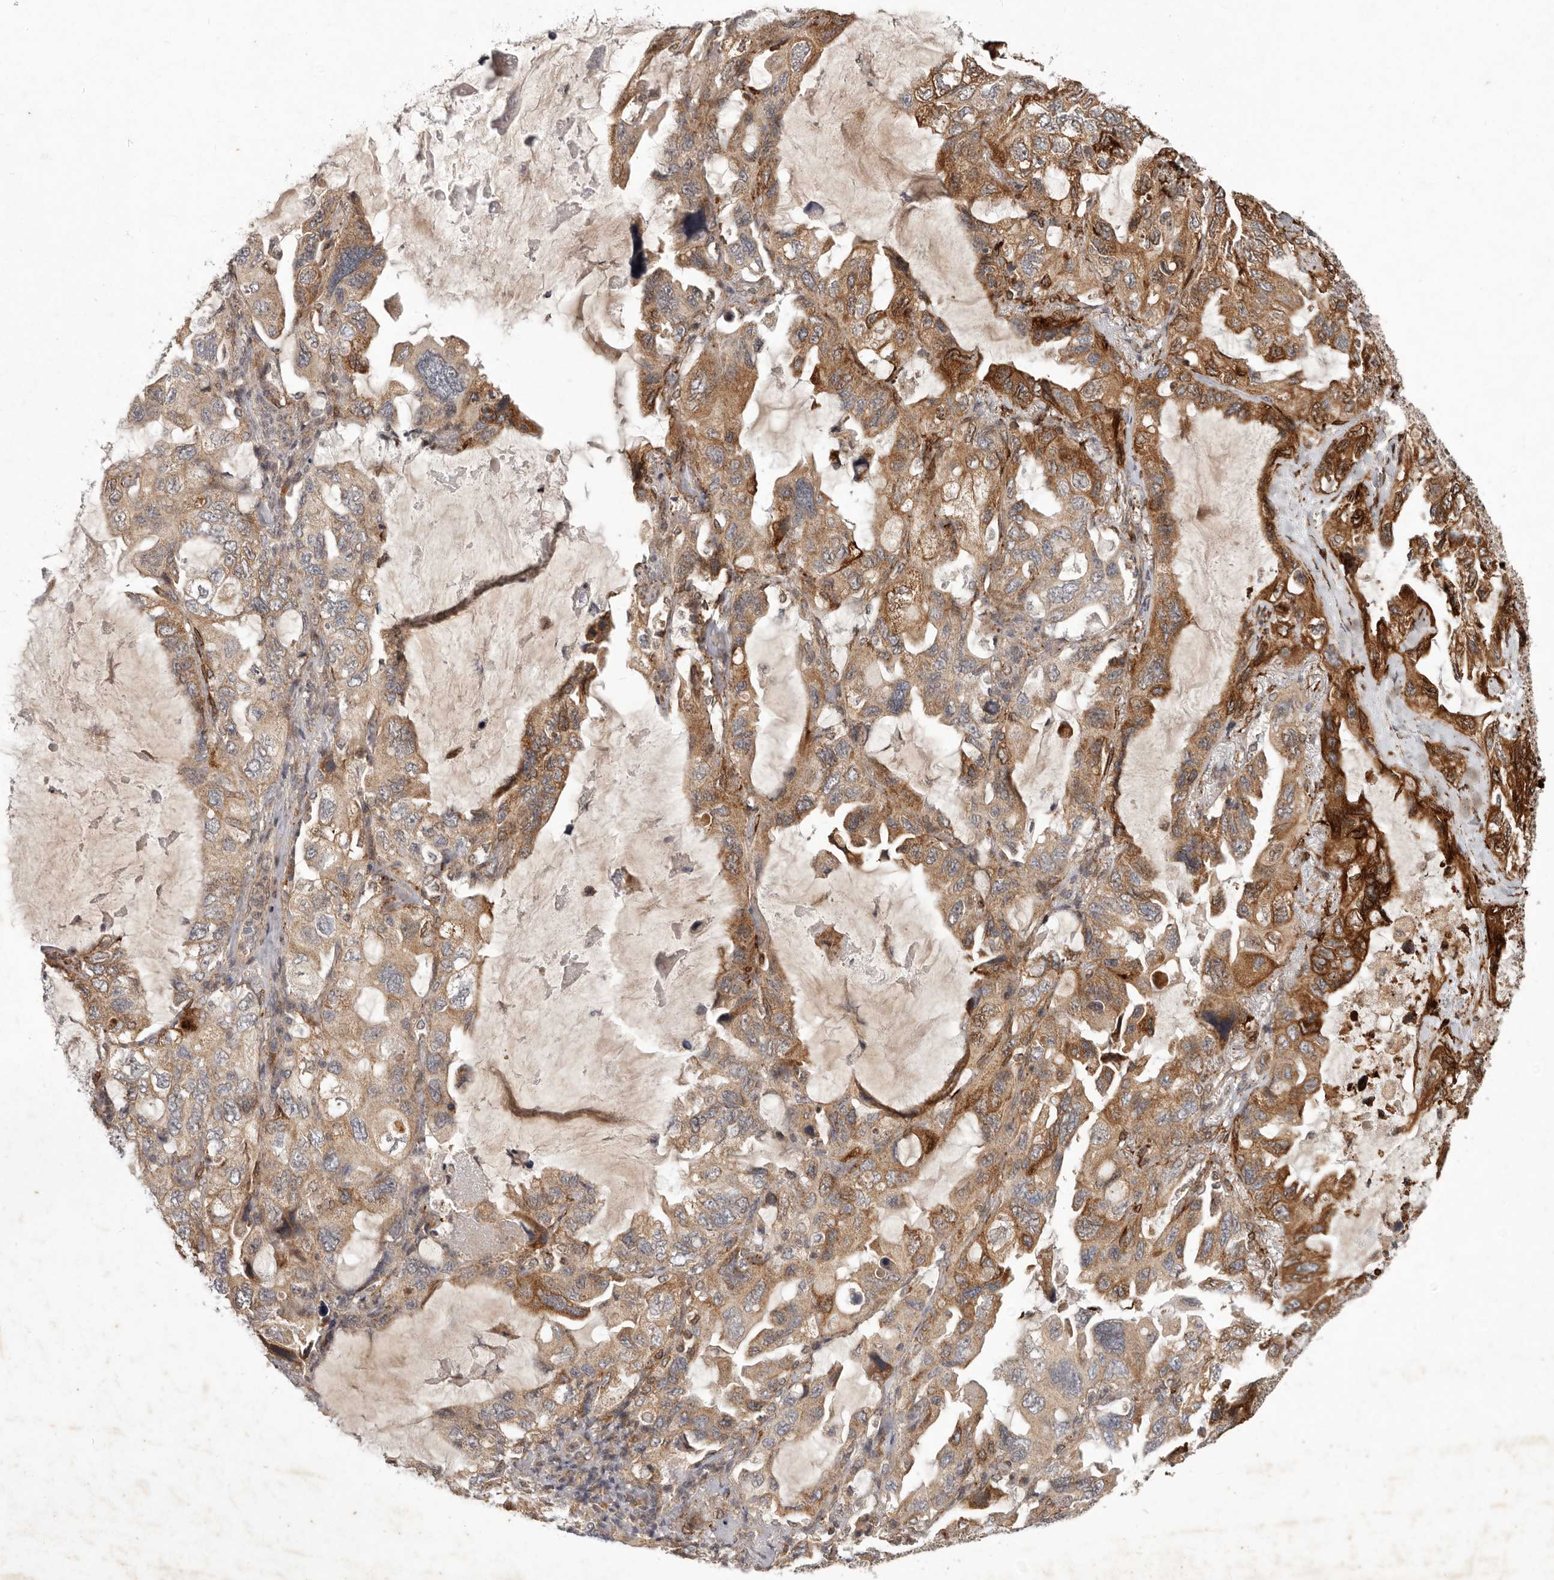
{"staining": {"intensity": "moderate", "quantity": ">75%", "location": "cytoplasmic/membranous"}, "tissue": "lung cancer", "cell_type": "Tumor cells", "image_type": "cancer", "snomed": [{"axis": "morphology", "description": "Squamous cell carcinoma, NOS"}, {"axis": "topography", "description": "Lung"}], "caption": "This micrograph displays immunohistochemistry staining of human lung cancer (squamous cell carcinoma), with medium moderate cytoplasmic/membranous staining in about >75% of tumor cells.", "gene": "PLOD2", "patient": {"sex": "female", "age": 73}}